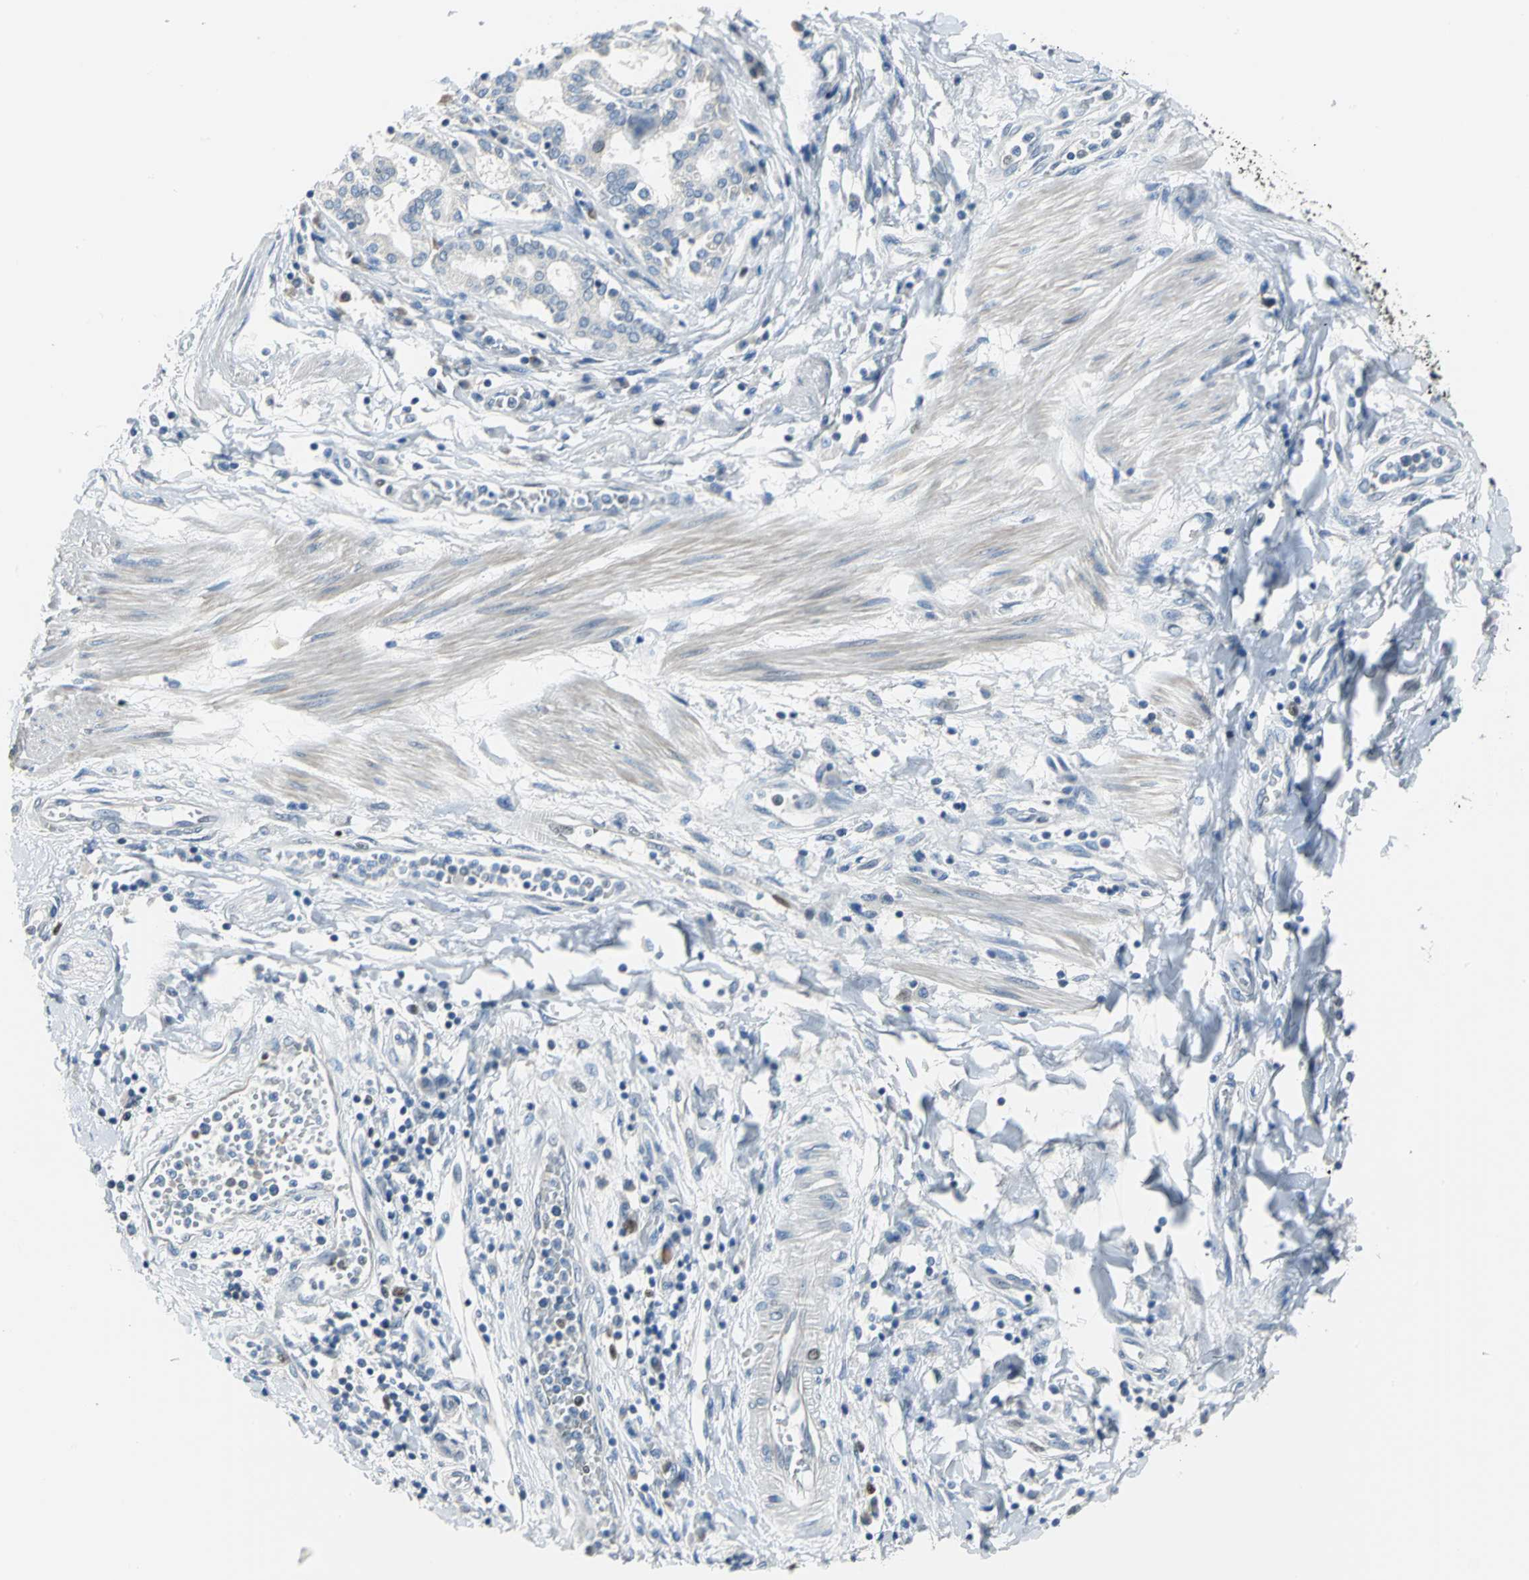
{"staining": {"intensity": "negative", "quantity": "none", "location": "none"}, "tissue": "pancreatic cancer", "cell_type": "Tumor cells", "image_type": "cancer", "snomed": [{"axis": "morphology", "description": "Adenocarcinoma, NOS"}, {"axis": "topography", "description": "Pancreas"}], "caption": "DAB (3,3'-diaminobenzidine) immunohistochemical staining of human pancreatic adenocarcinoma exhibits no significant staining in tumor cells.", "gene": "MCM3", "patient": {"sex": "female", "age": 48}}